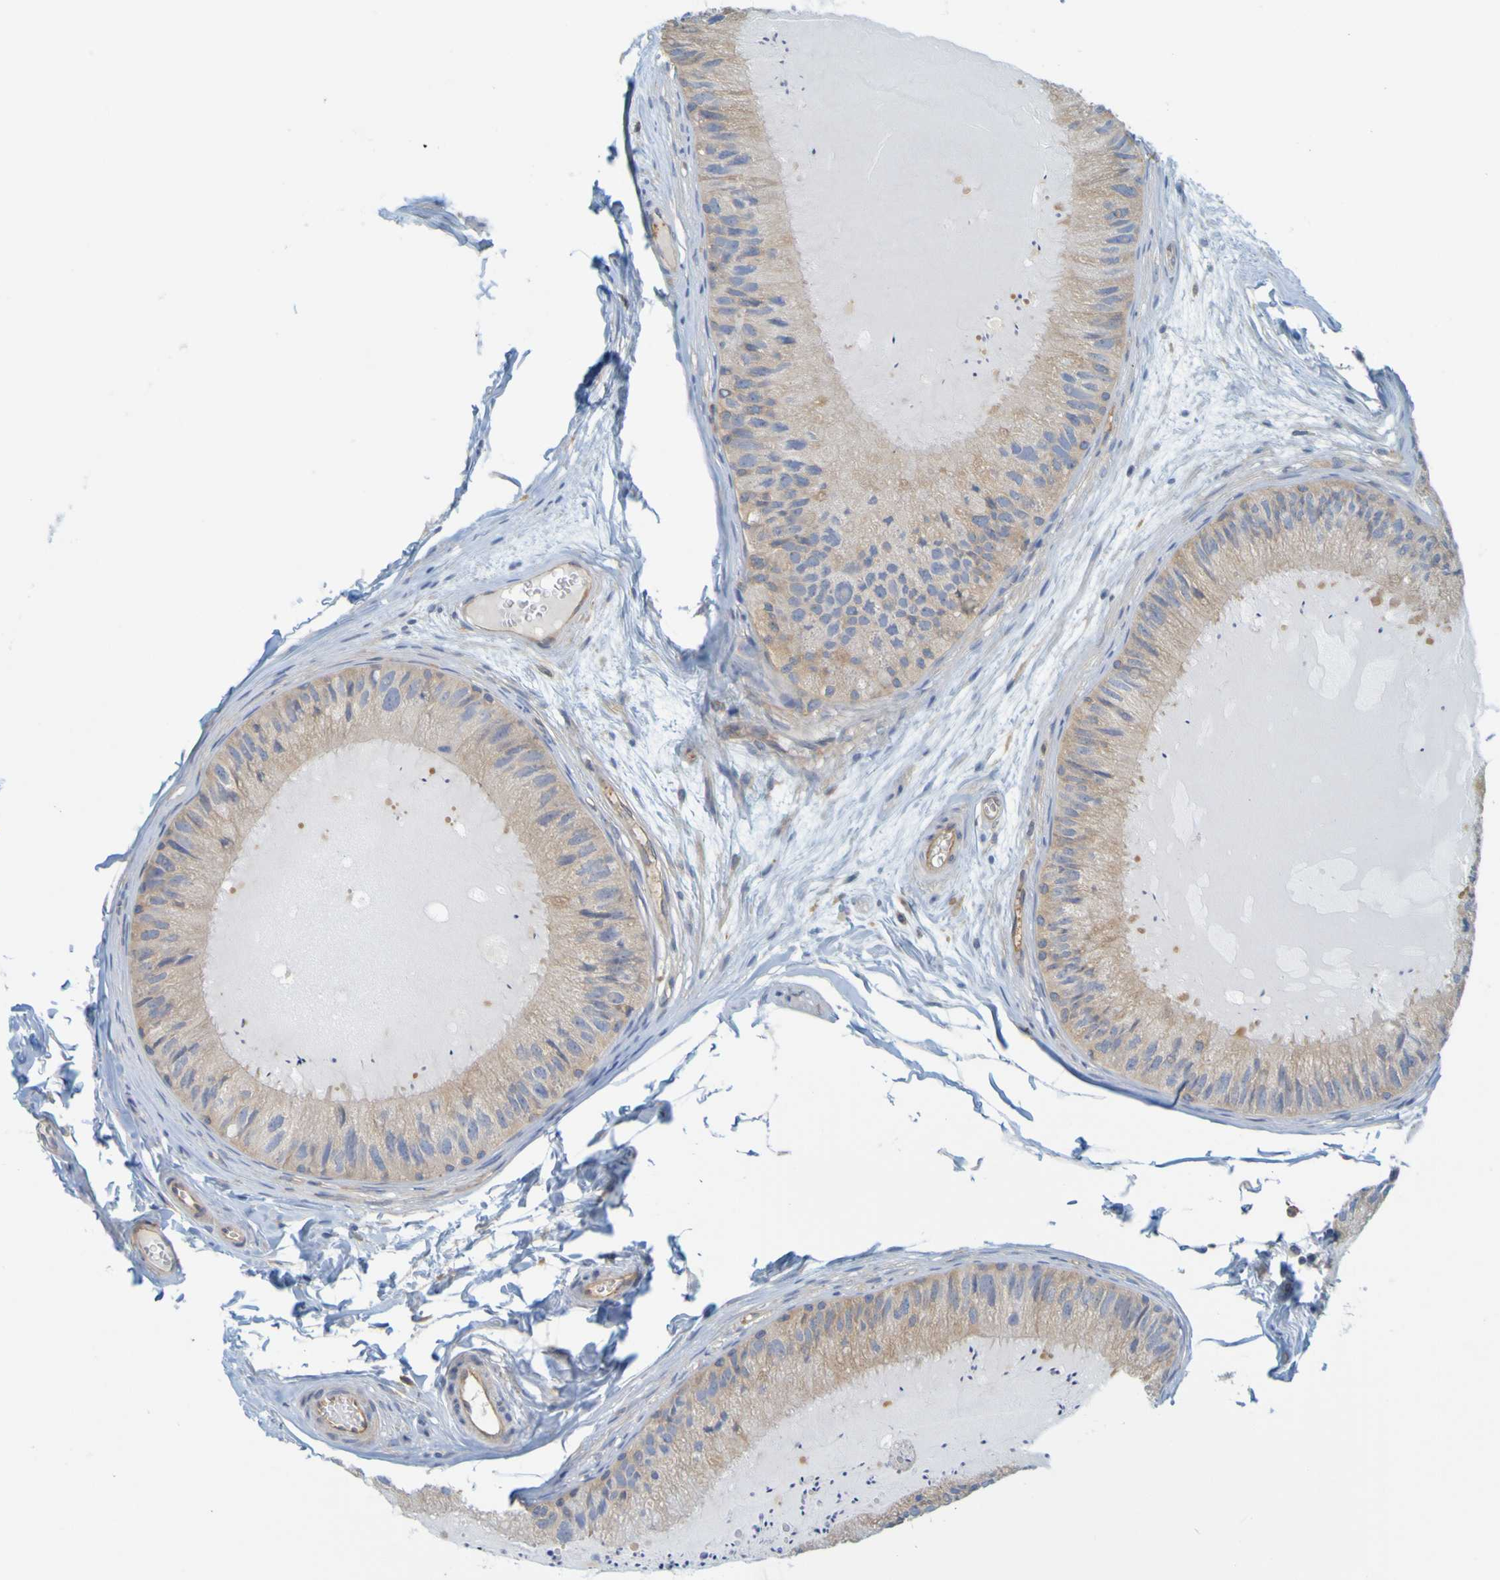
{"staining": {"intensity": "moderate", "quantity": ">75%", "location": "cytoplasmic/membranous"}, "tissue": "epididymis", "cell_type": "Glandular cells", "image_type": "normal", "snomed": [{"axis": "morphology", "description": "Normal tissue, NOS"}, {"axis": "topography", "description": "Epididymis"}], "caption": "The immunohistochemical stain highlights moderate cytoplasmic/membranous staining in glandular cells of benign epididymis.", "gene": "APPL1", "patient": {"sex": "male", "age": 31}}